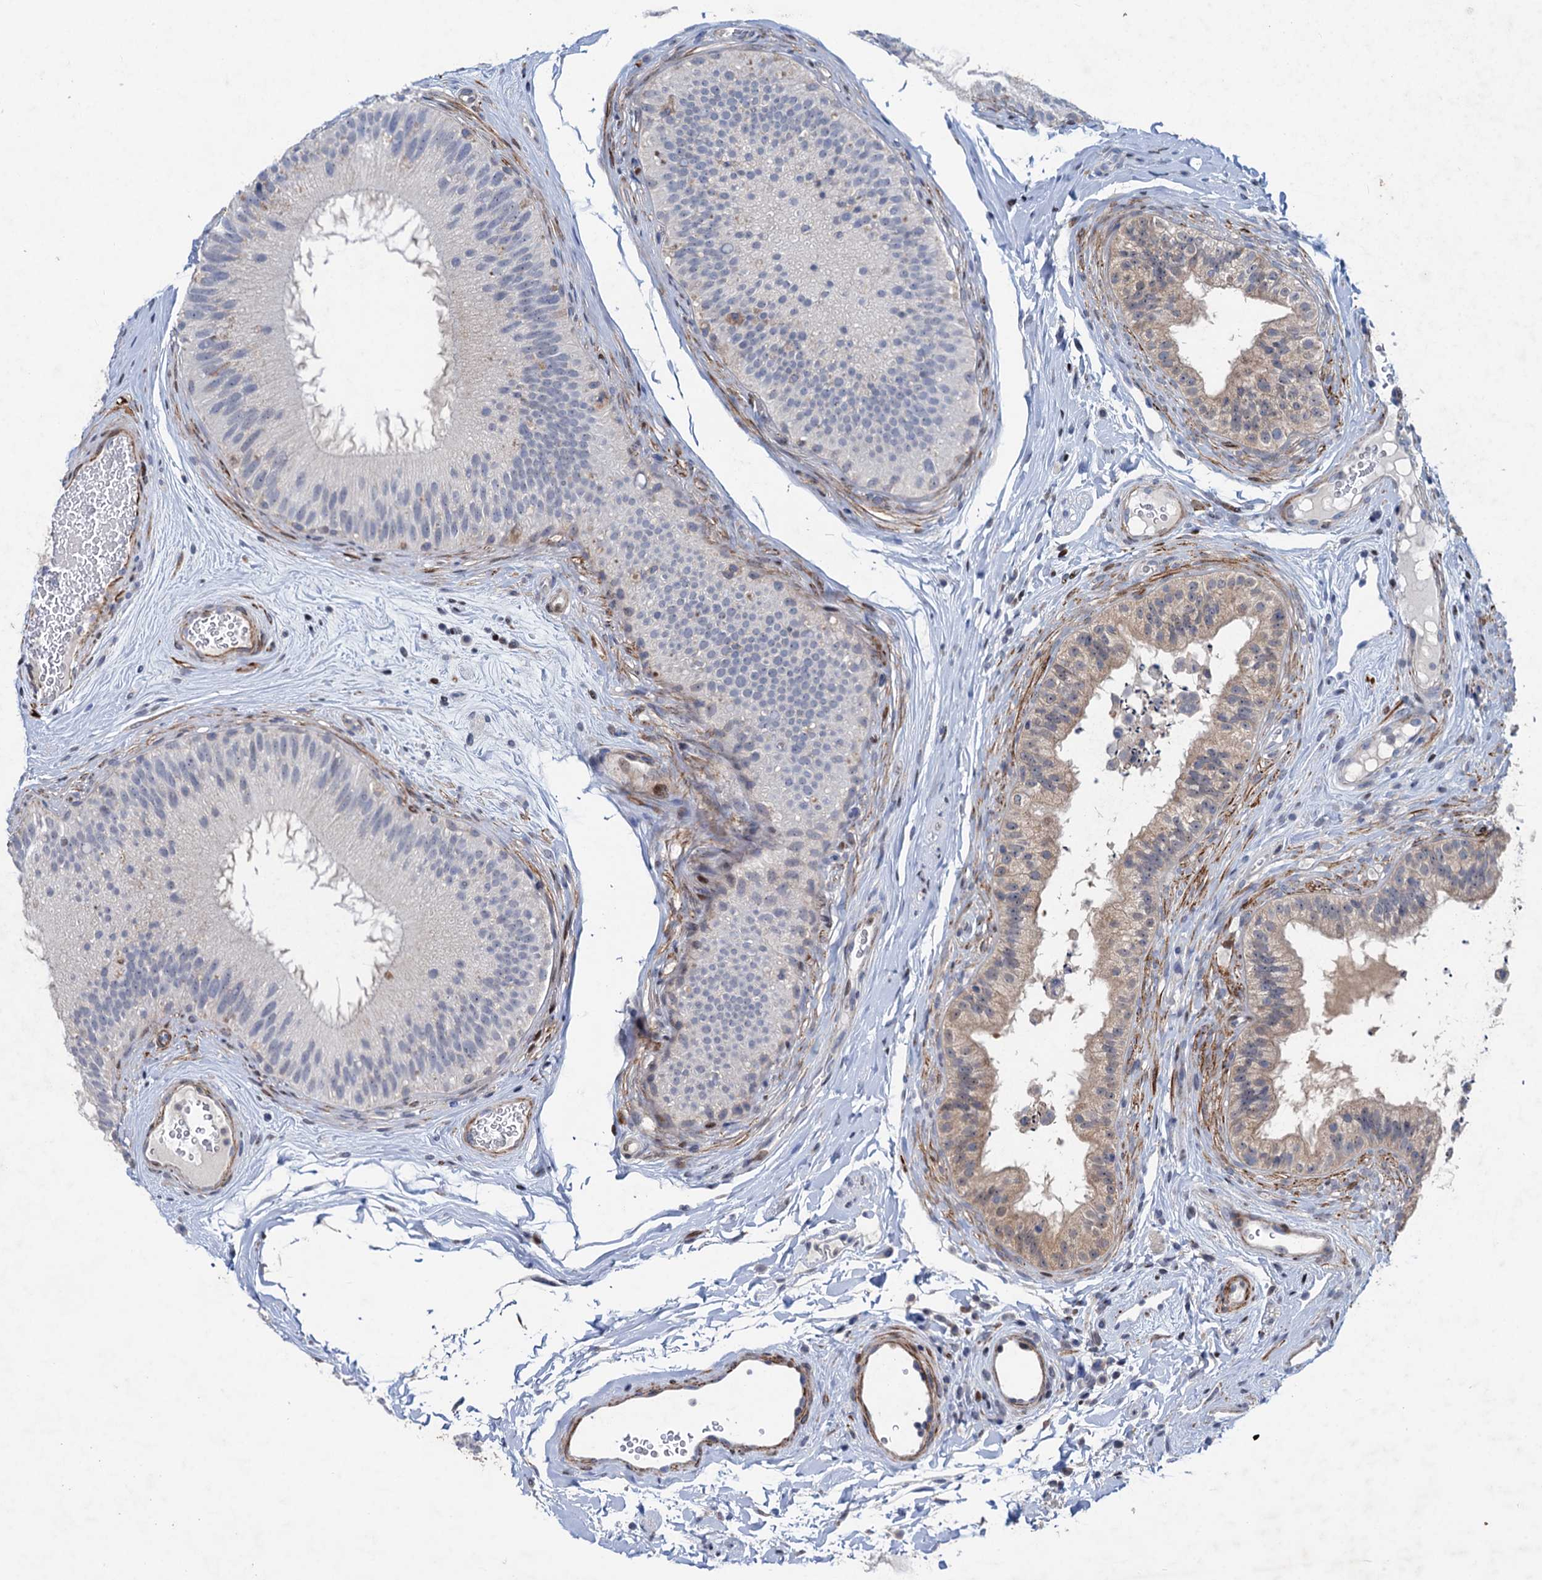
{"staining": {"intensity": "weak", "quantity": "25%-75%", "location": "cytoplasmic/membranous"}, "tissue": "epididymis", "cell_type": "Glandular cells", "image_type": "normal", "snomed": [{"axis": "morphology", "description": "Normal tissue, NOS"}, {"axis": "topography", "description": "Epididymis"}], "caption": "Human epididymis stained for a protein (brown) exhibits weak cytoplasmic/membranous positive positivity in about 25%-75% of glandular cells.", "gene": "ESYT3", "patient": {"sex": "male", "age": 45}}